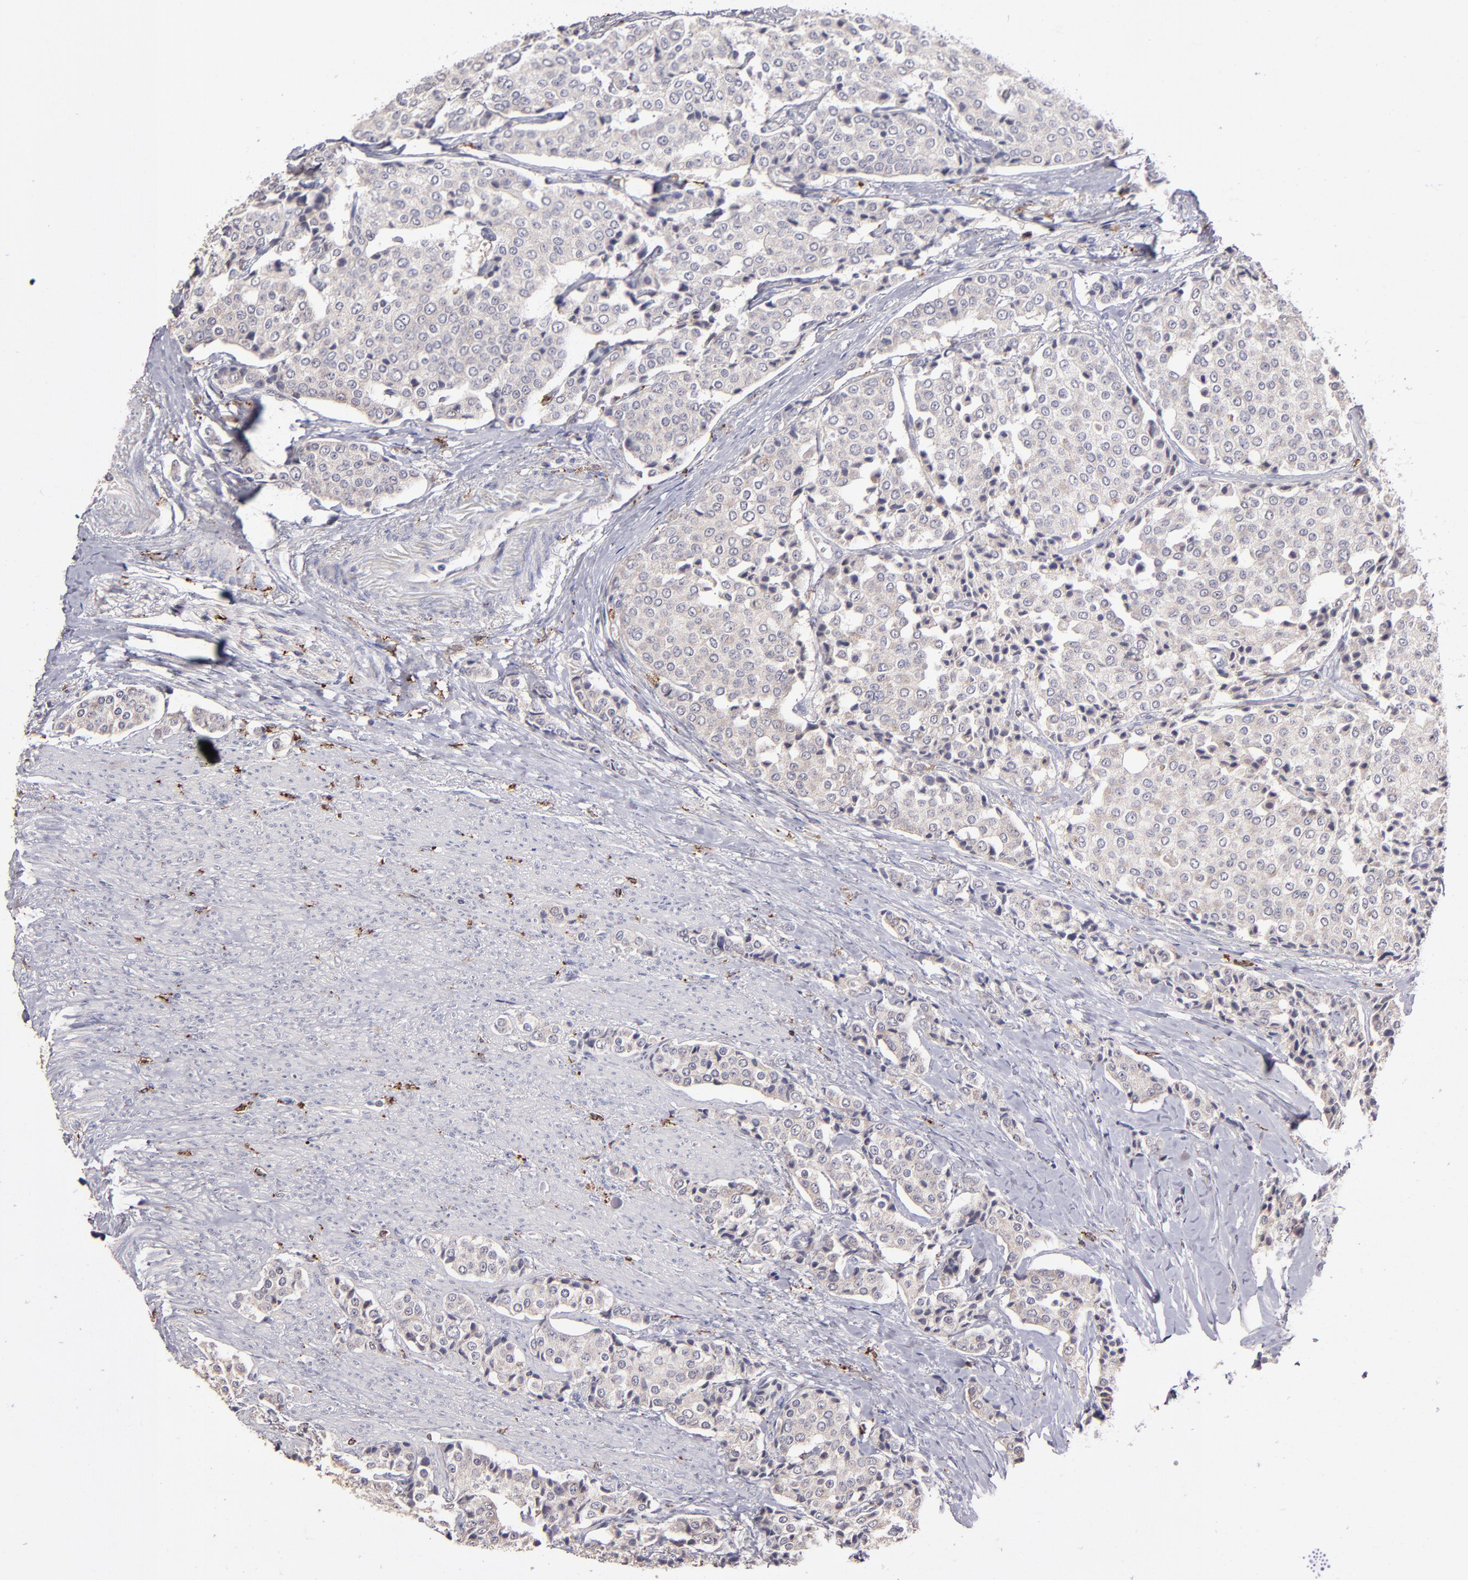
{"staining": {"intensity": "weak", "quantity": "<25%", "location": "cytoplasmic/membranous"}, "tissue": "carcinoid", "cell_type": "Tumor cells", "image_type": "cancer", "snomed": [{"axis": "morphology", "description": "Carcinoid, malignant, NOS"}, {"axis": "topography", "description": "Colon"}], "caption": "A micrograph of human carcinoid (malignant) is negative for staining in tumor cells.", "gene": "GLDC", "patient": {"sex": "female", "age": 61}}